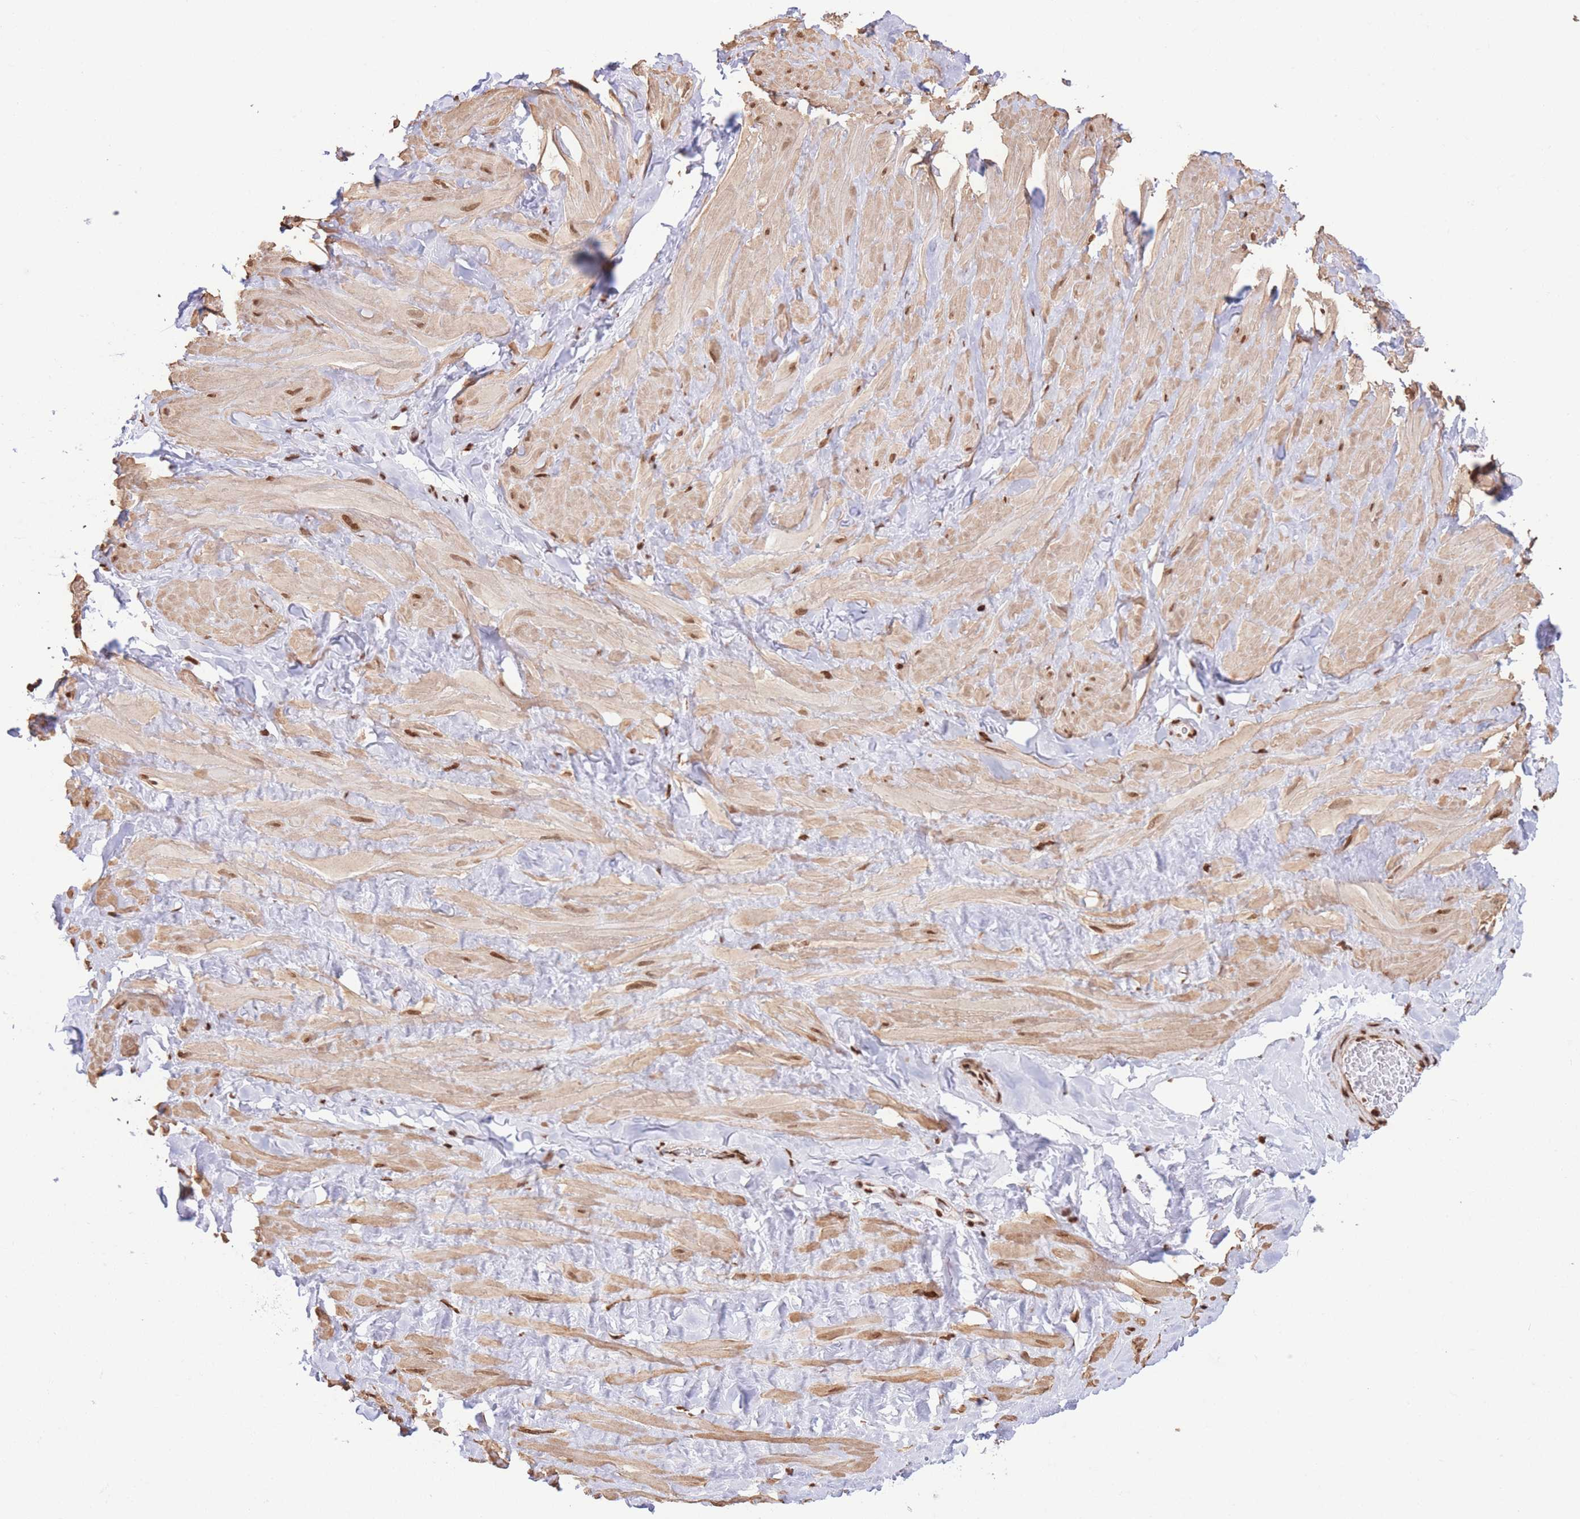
{"staining": {"intensity": "strong", "quantity": "25%-75%", "location": "nuclear"}, "tissue": "soft tissue", "cell_type": "Chondrocytes", "image_type": "normal", "snomed": [{"axis": "morphology", "description": "Normal tissue, NOS"}, {"axis": "topography", "description": "Soft tissue"}, {"axis": "topography", "description": "Vascular tissue"}], "caption": "Protein expression analysis of benign human soft tissue reveals strong nuclear positivity in approximately 25%-75% of chondrocytes. Using DAB (brown) and hematoxylin (blue) stains, captured at high magnification using brightfield microscopy.", "gene": "H2BC10", "patient": {"sex": "male", "age": 41}}